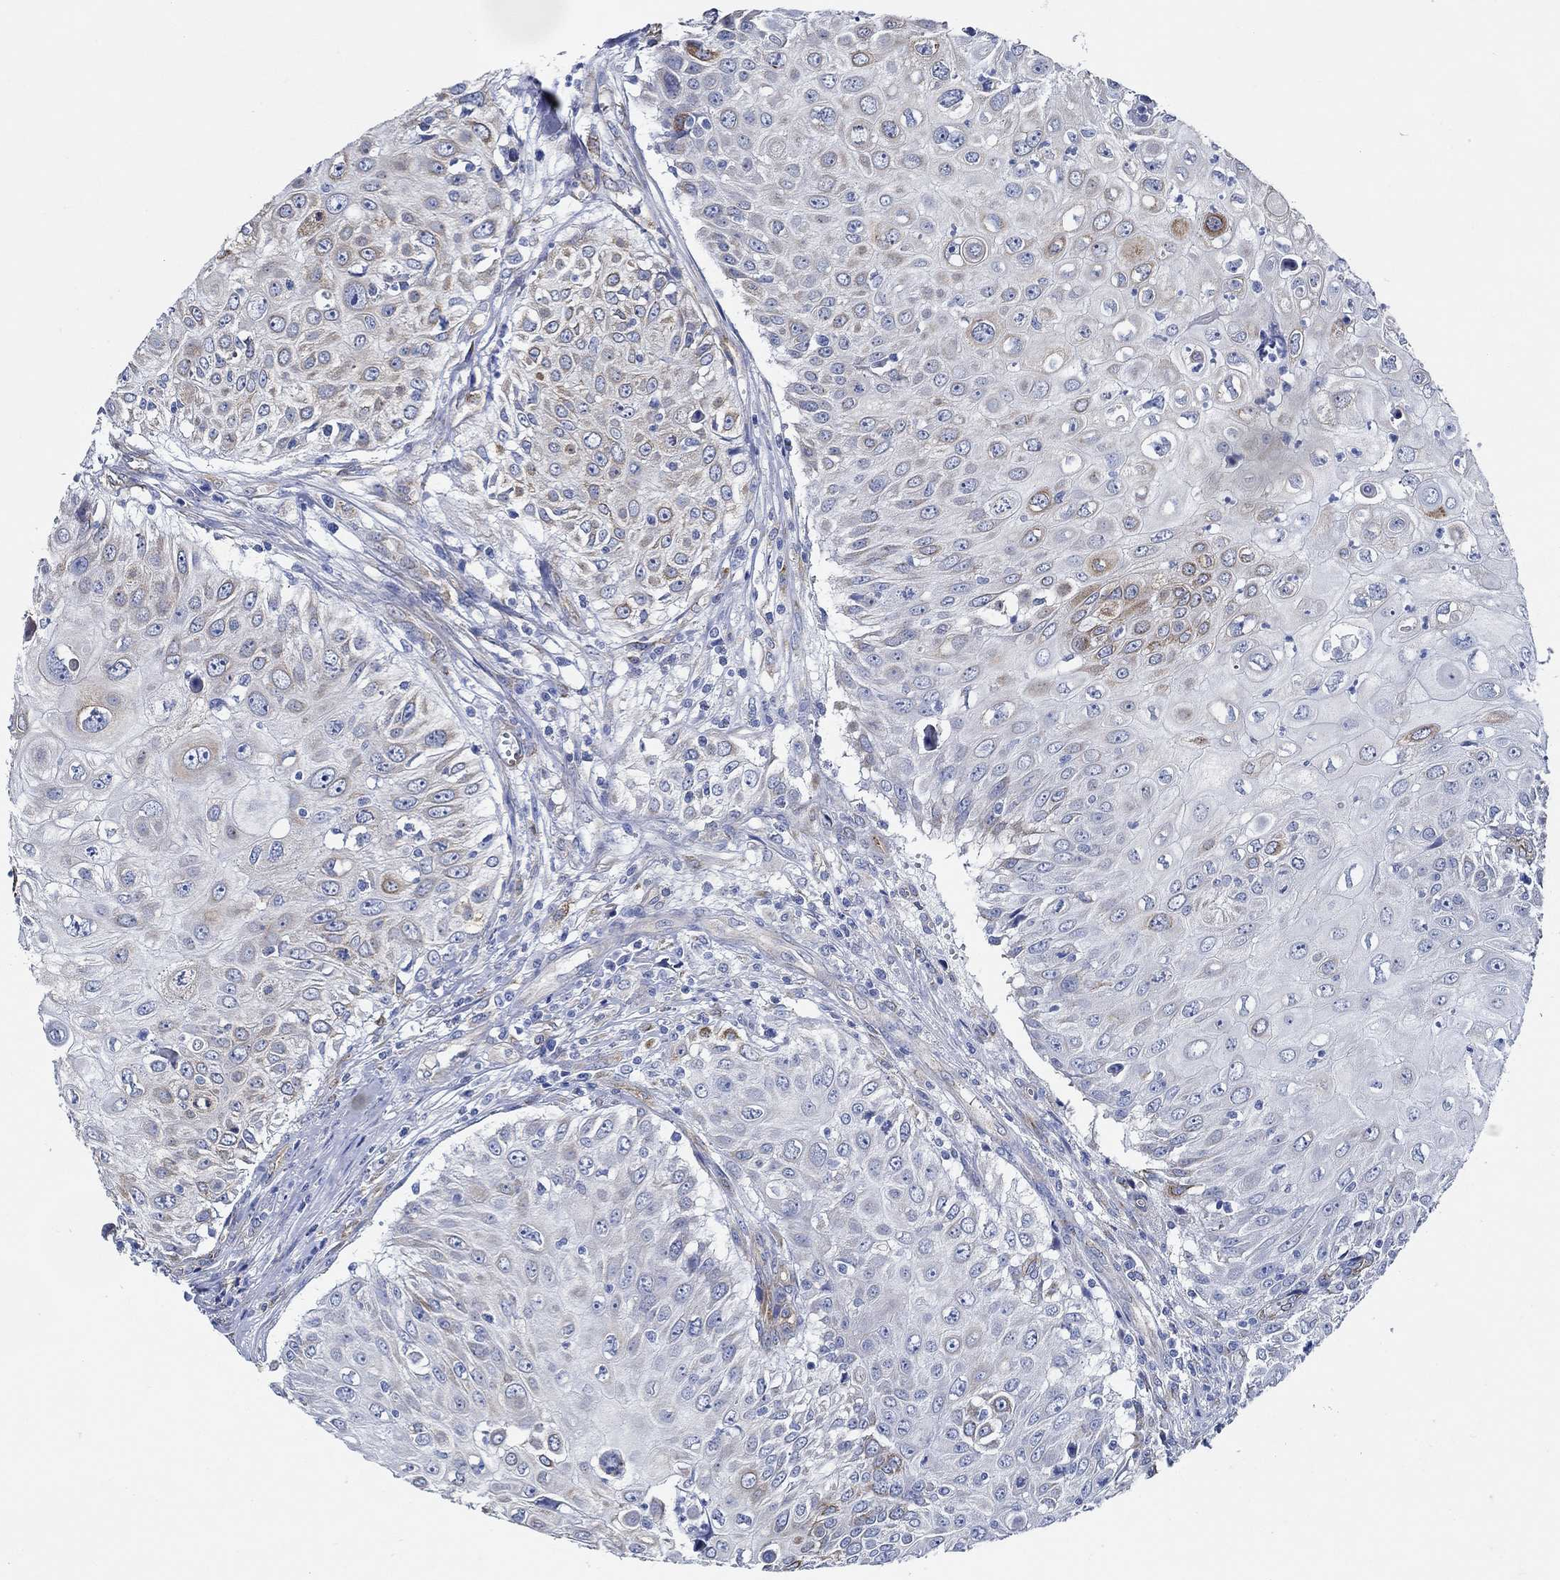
{"staining": {"intensity": "strong", "quantity": "<25%", "location": "cytoplasmic/membranous"}, "tissue": "urothelial cancer", "cell_type": "Tumor cells", "image_type": "cancer", "snomed": [{"axis": "morphology", "description": "Urothelial carcinoma, High grade"}, {"axis": "topography", "description": "Urinary bladder"}], "caption": "A high-resolution photomicrograph shows immunohistochemistry (IHC) staining of urothelial carcinoma (high-grade), which exhibits strong cytoplasmic/membranous expression in about <25% of tumor cells.", "gene": "HECW2", "patient": {"sex": "female", "age": 79}}